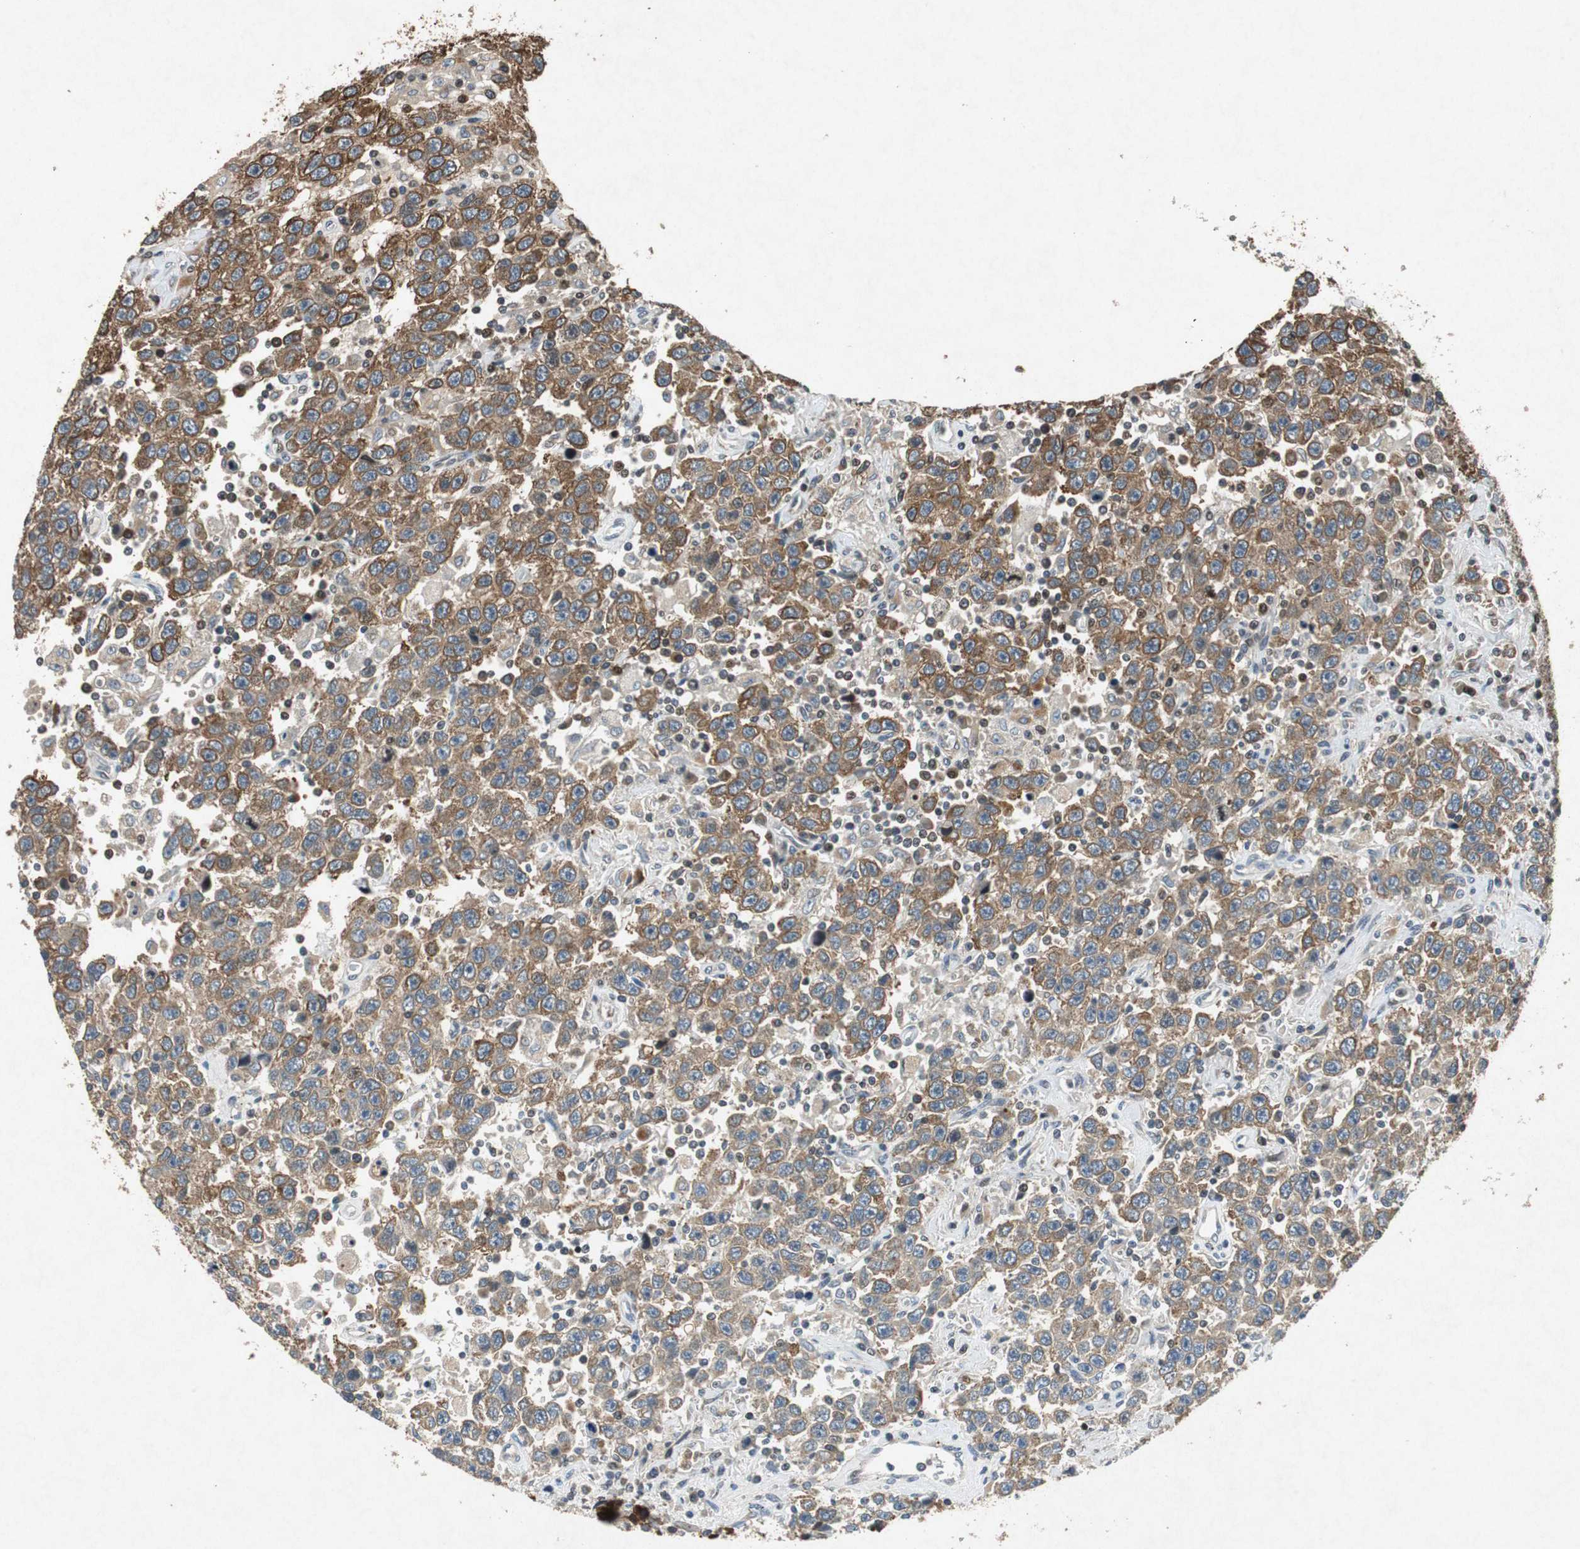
{"staining": {"intensity": "moderate", "quantity": ">75%", "location": "cytoplasmic/membranous"}, "tissue": "testis cancer", "cell_type": "Tumor cells", "image_type": "cancer", "snomed": [{"axis": "morphology", "description": "Seminoma, NOS"}, {"axis": "topography", "description": "Testis"}], "caption": "IHC image of testis seminoma stained for a protein (brown), which shows medium levels of moderate cytoplasmic/membranous positivity in approximately >75% of tumor cells.", "gene": "TUBA4A", "patient": {"sex": "male", "age": 41}}